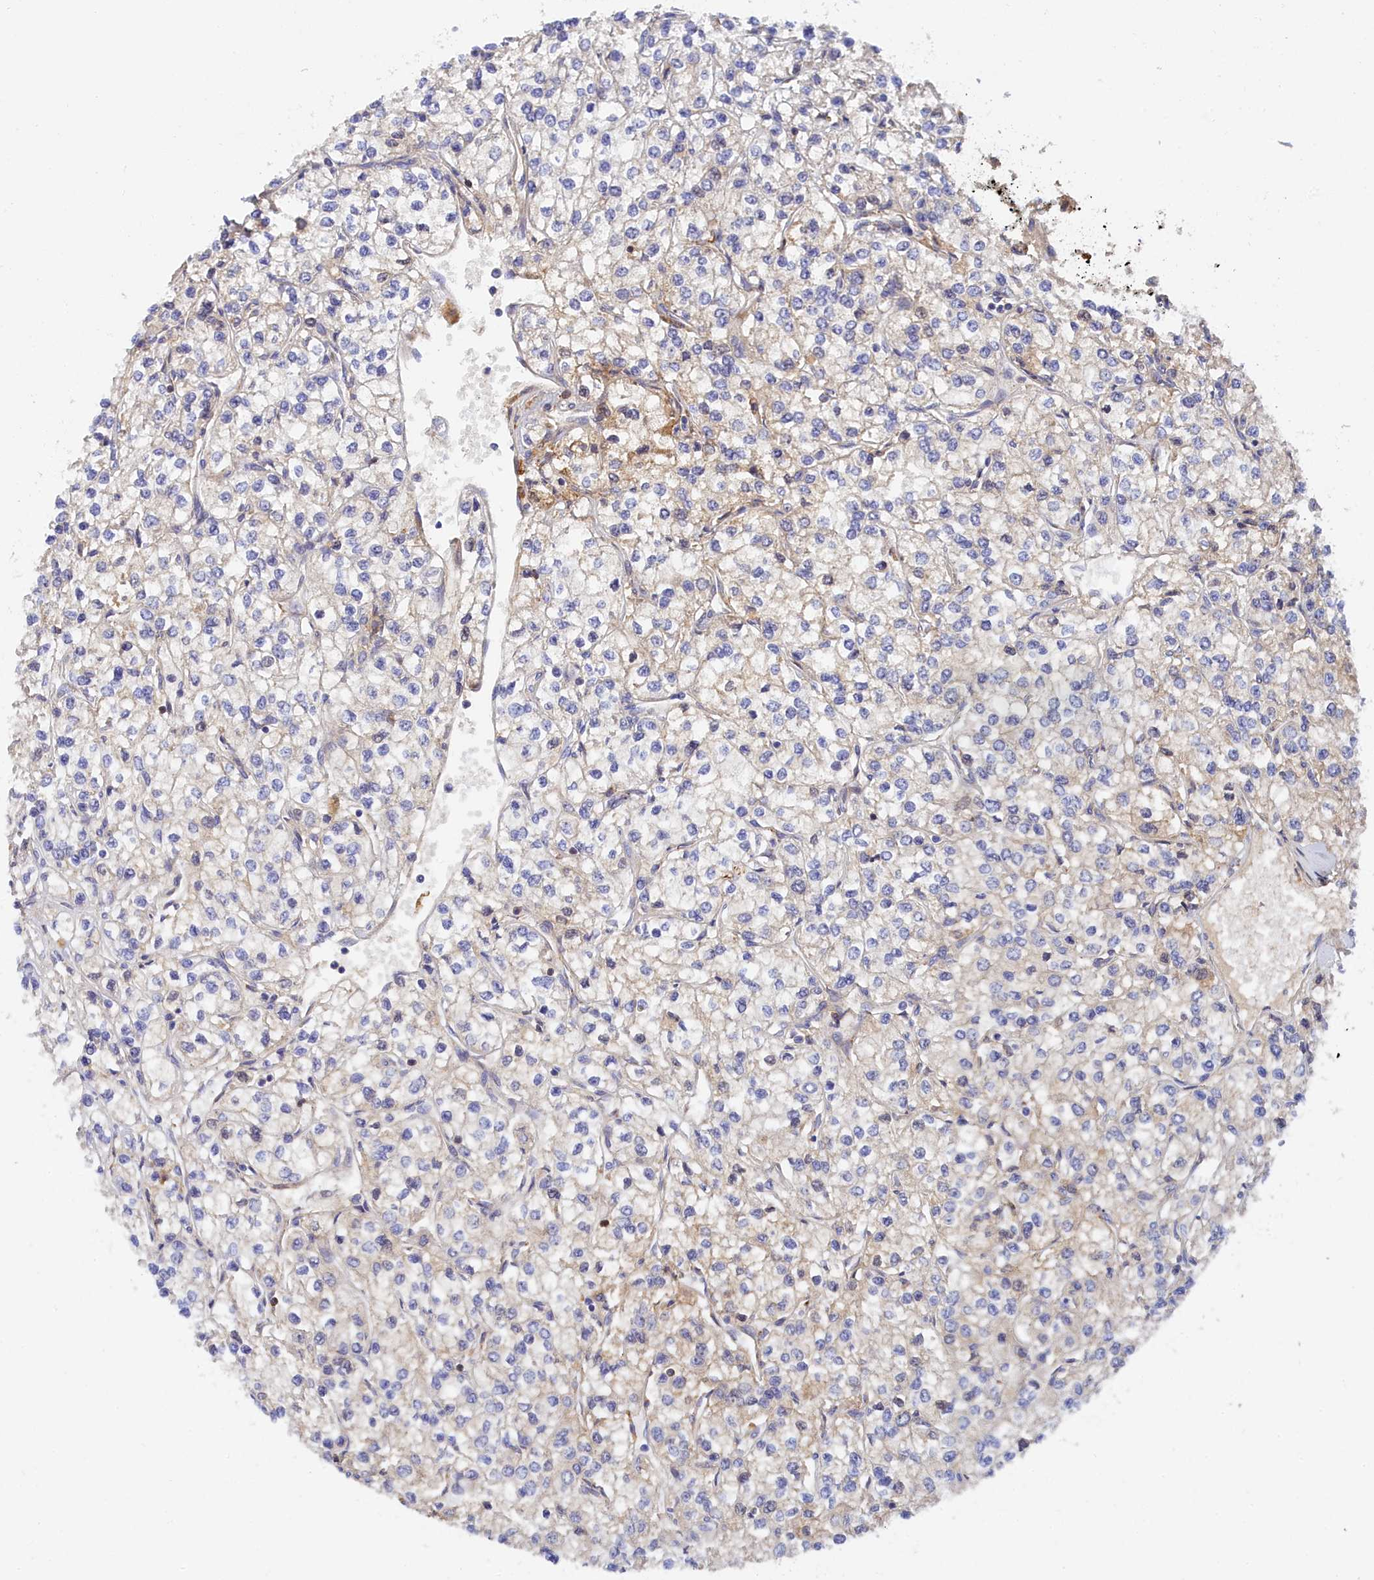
{"staining": {"intensity": "weak", "quantity": "<25%", "location": "cytoplasmic/membranous"}, "tissue": "renal cancer", "cell_type": "Tumor cells", "image_type": "cancer", "snomed": [{"axis": "morphology", "description": "Adenocarcinoma, NOS"}, {"axis": "topography", "description": "Kidney"}], "caption": "Immunohistochemistry image of renal adenocarcinoma stained for a protein (brown), which displays no positivity in tumor cells.", "gene": "SPATA5L1", "patient": {"sex": "male", "age": 80}}